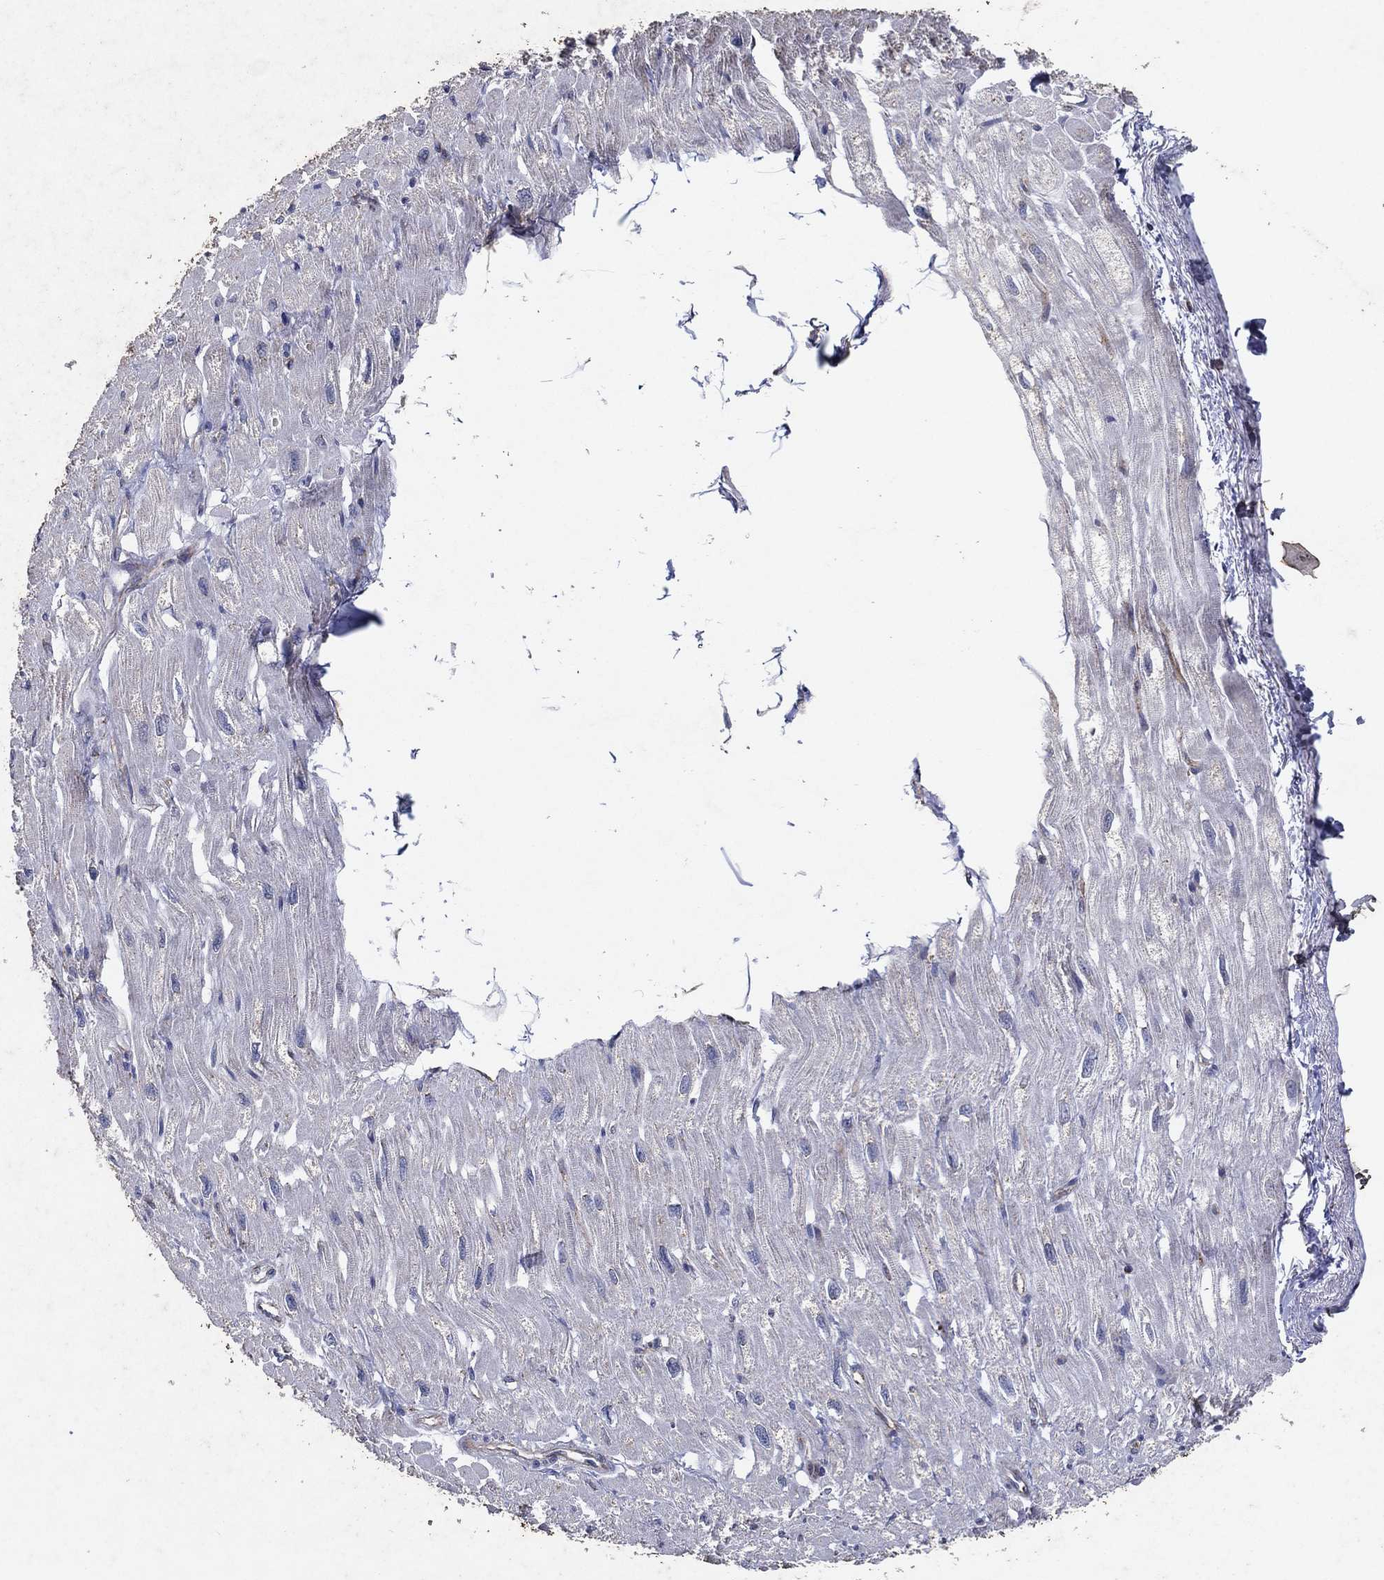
{"staining": {"intensity": "negative", "quantity": "none", "location": "none"}, "tissue": "heart muscle", "cell_type": "Cardiomyocytes", "image_type": "normal", "snomed": [{"axis": "morphology", "description": "Normal tissue, NOS"}, {"axis": "topography", "description": "Heart"}], "caption": "Heart muscle stained for a protein using IHC displays no positivity cardiomyocytes.", "gene": "FRG1", "patient": {"sex": "male", "age": 66}}